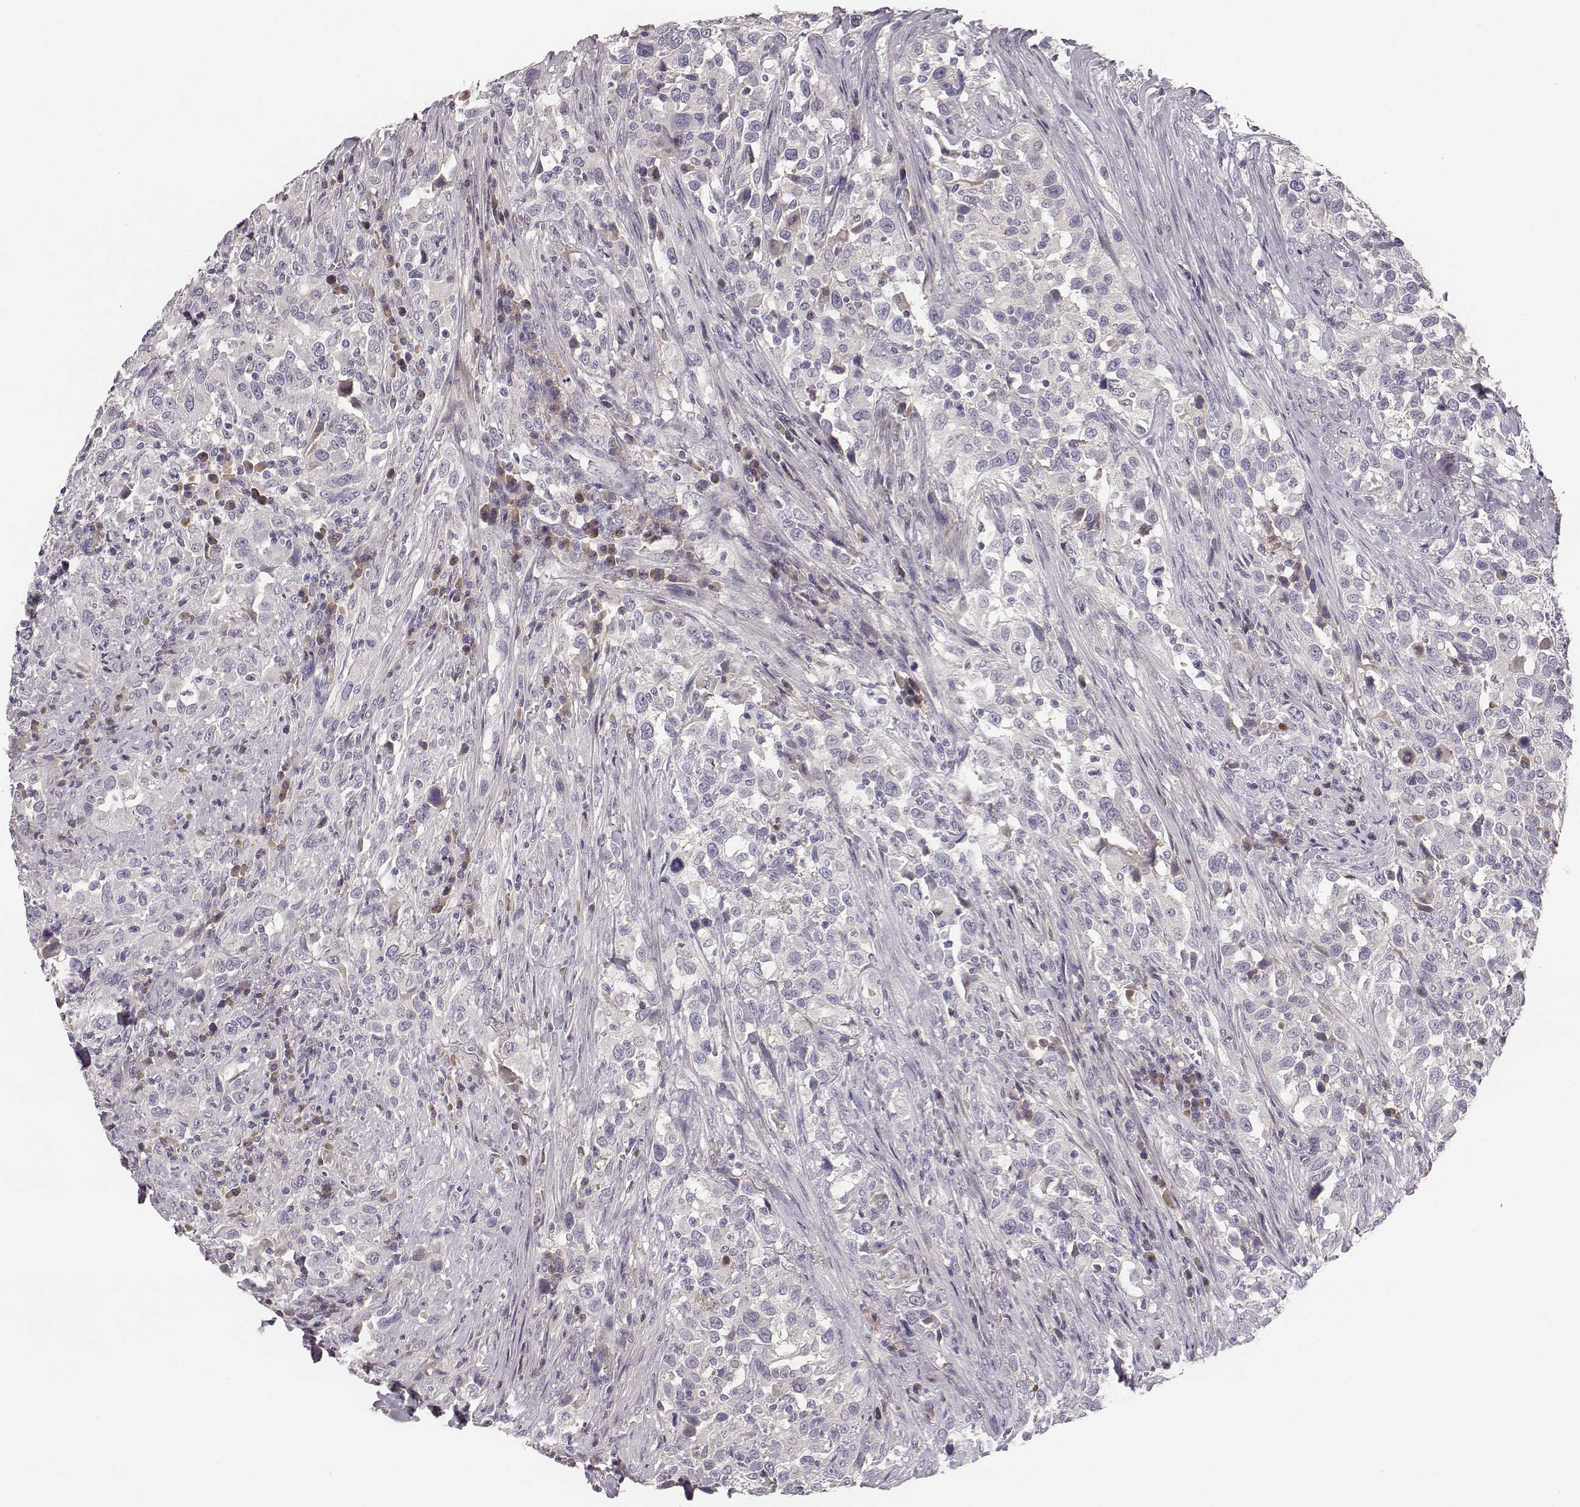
{"staining": {"intensity": "negative", "quantity": "none", "location": "none"}, "tissue": "urothelial cancer", "cell_type": "Tumor cells", "image_type": "cancer", "snomed": [{"axis": "morphology", "description": "Urothelial carcinoma, NOS"}, {"axis": "morphology", "description": "Urothelial carcinoma, High grade"}, {"axis": "topography", "description": "Urinary bladder"}], "caption": "IHC image of human urothelial carcinoma (high-grade) stained for a protein (brown), which displays no expression in tumor cells.", "gene": "YJEFN3", "patient": {"sex": "female", "age": 64}}